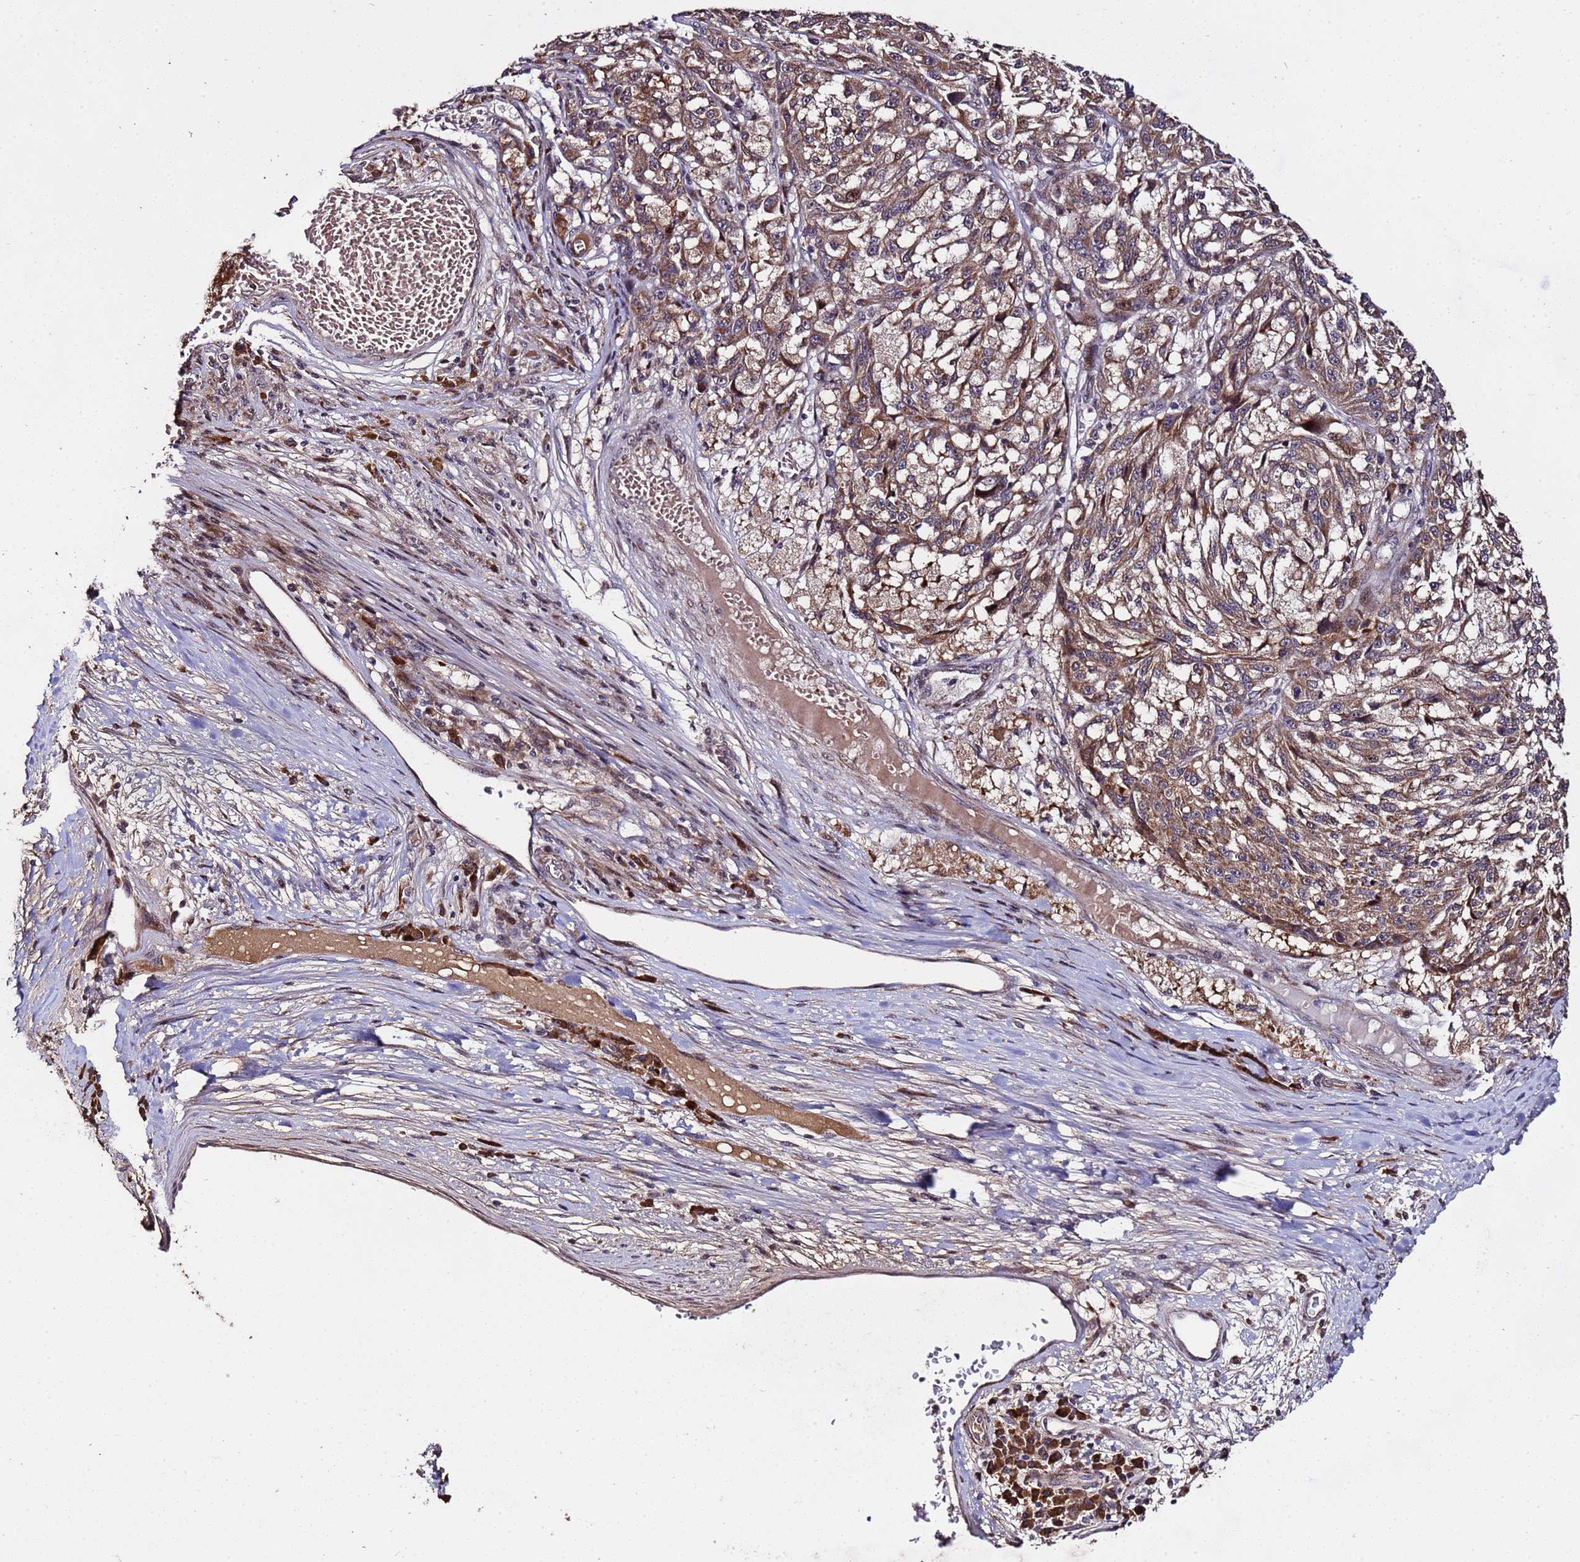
{"staining": {"intensity": "strong", "quantity": ">75%", "location": "cytoplasmic/membranous,nuclear"}, "tissue": "melanoma", "cell_type": "Tumor cells", "image_type": "cancer", "snomed": [{"axis": "morphology", "description": "Malignant melanoma, NOS"}, {"axis": "topography", "description": "Skin"}], "caption": "The histopathology image exhibits immunohistochemical staining of malignant melanoma. There is strong cytoplasmic/membranous and nuclear expression is seen in approximately >75% of tumor cells.", "gene": "WNK4", "patient": {"sex": "male", "age": 53}}